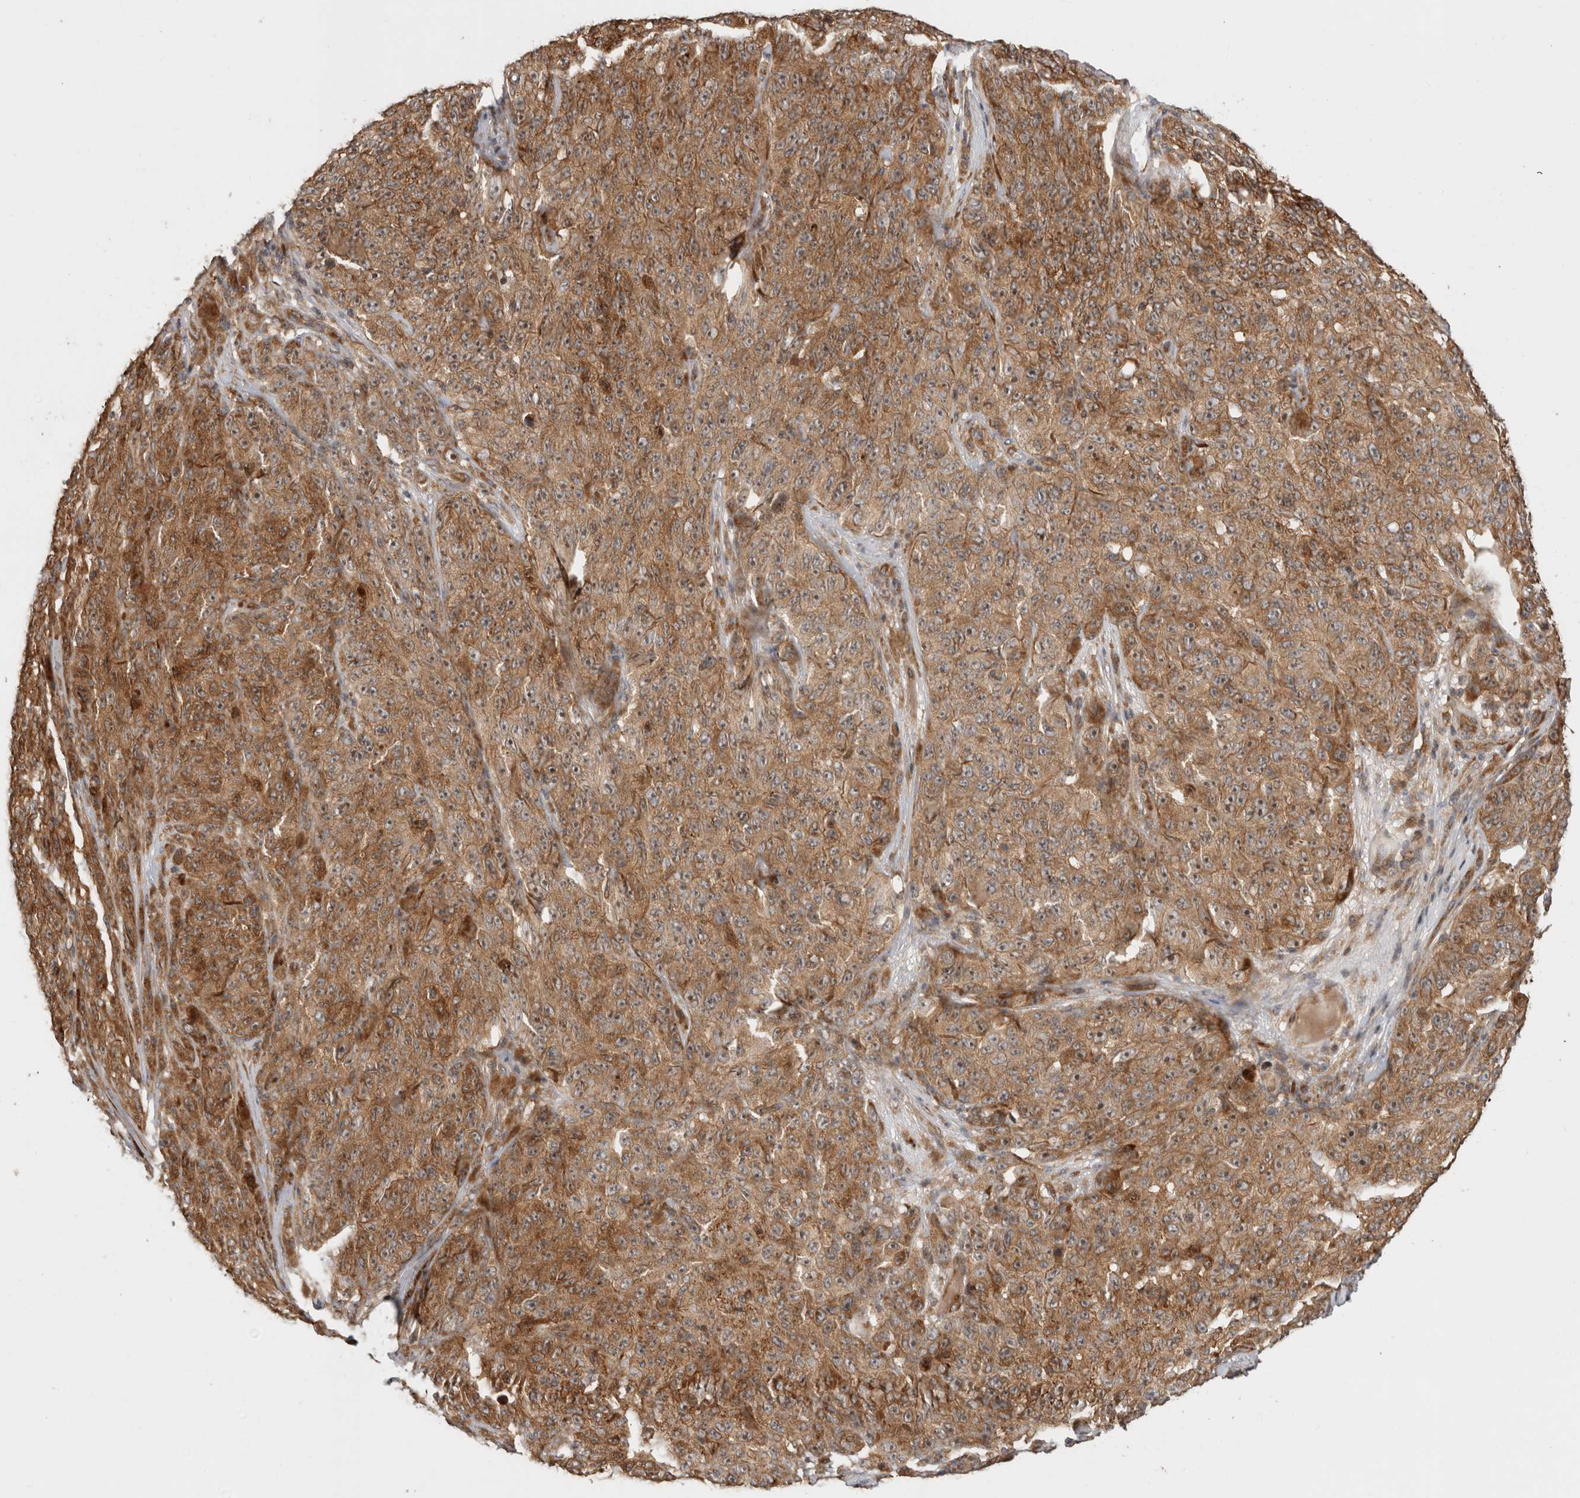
{"staining": {"intensity": "moderate", "quantity": ">75%", "location": "cytoplasmic/membranous"}, "tissue": "melanoma", "cell_type": "Tumor cells", "image_type": "cancer", "snomed": [{"axis": "morphology", "description": "Malignant melanoma, NOS"}, {"axis": "topography", "description": "Skin"}], "caption": "An IHC micrograph of neoplastic tissue is shown. Protein staining in brown labels moderate cytoplasmic/membranous positivity in malignant melanoma within tumor cells.", "gene": "PCDHB15", "patient": {"sex": "female", "age": 82}}